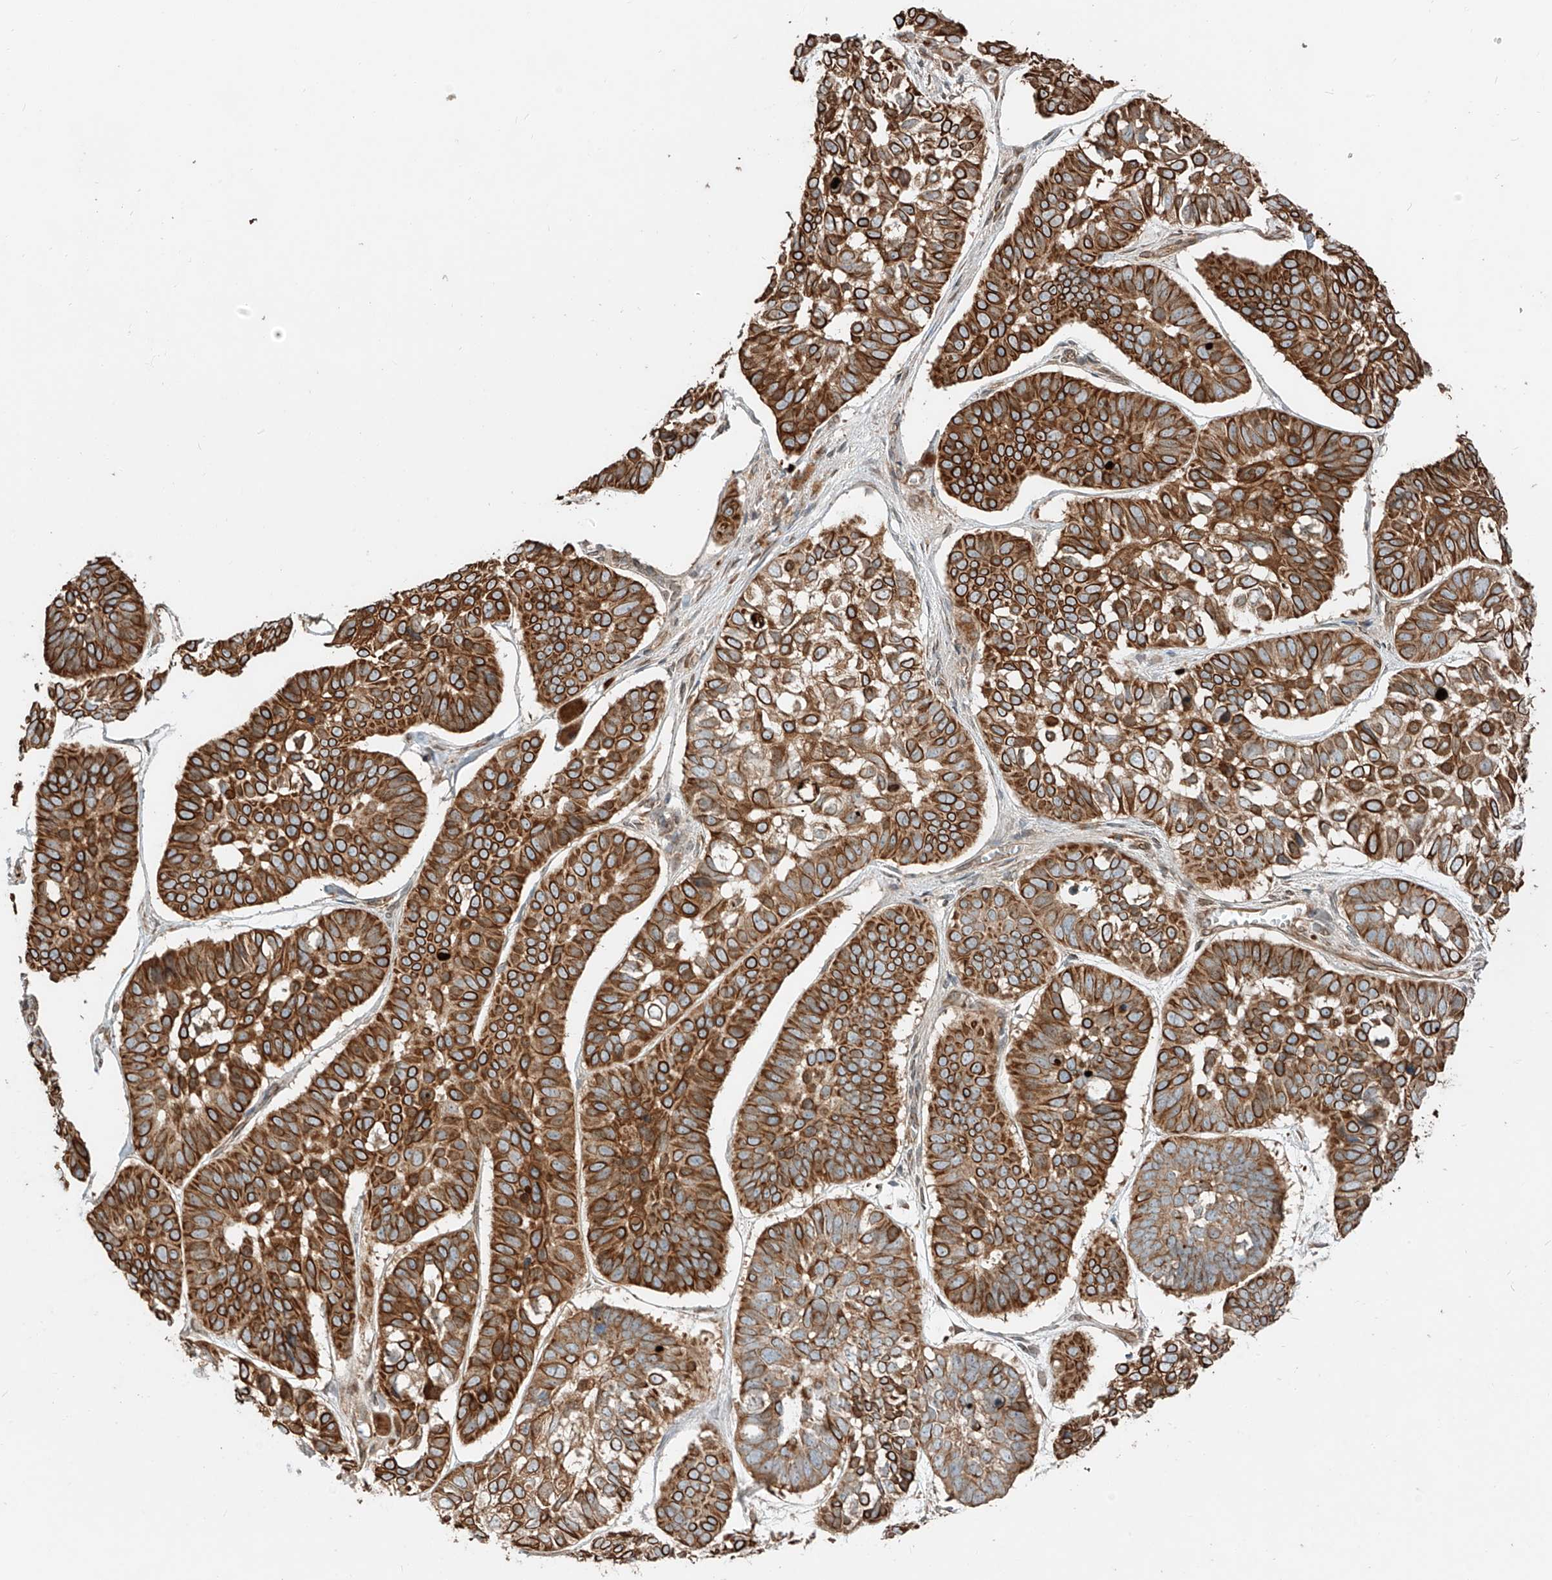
{"staining": {"intensity": "strong", "quantity": ">75%", "location": "cytoplasmic/membranous"}, "tissue": "skin cancer", "cell_type": "Tumor cells", "image_type": "cancer", "snomed": [{"axis": "morphology", "description": "Basal cell carcinoma"}, {"axis": "topography", "description": "Skin"}], "caption": "Protein staining of skin cancer (basal cell carcinoma) tissue demonstrates strong cytoplasmic/membranous positivity in approximately >75% of tumor cells. (Stains: DAB in brown, nuclei in blue, Microscopy: brightfield microscopy at high magnification).", "gene": "CEP162", "patient": {"sex": "male", "age": 62}}